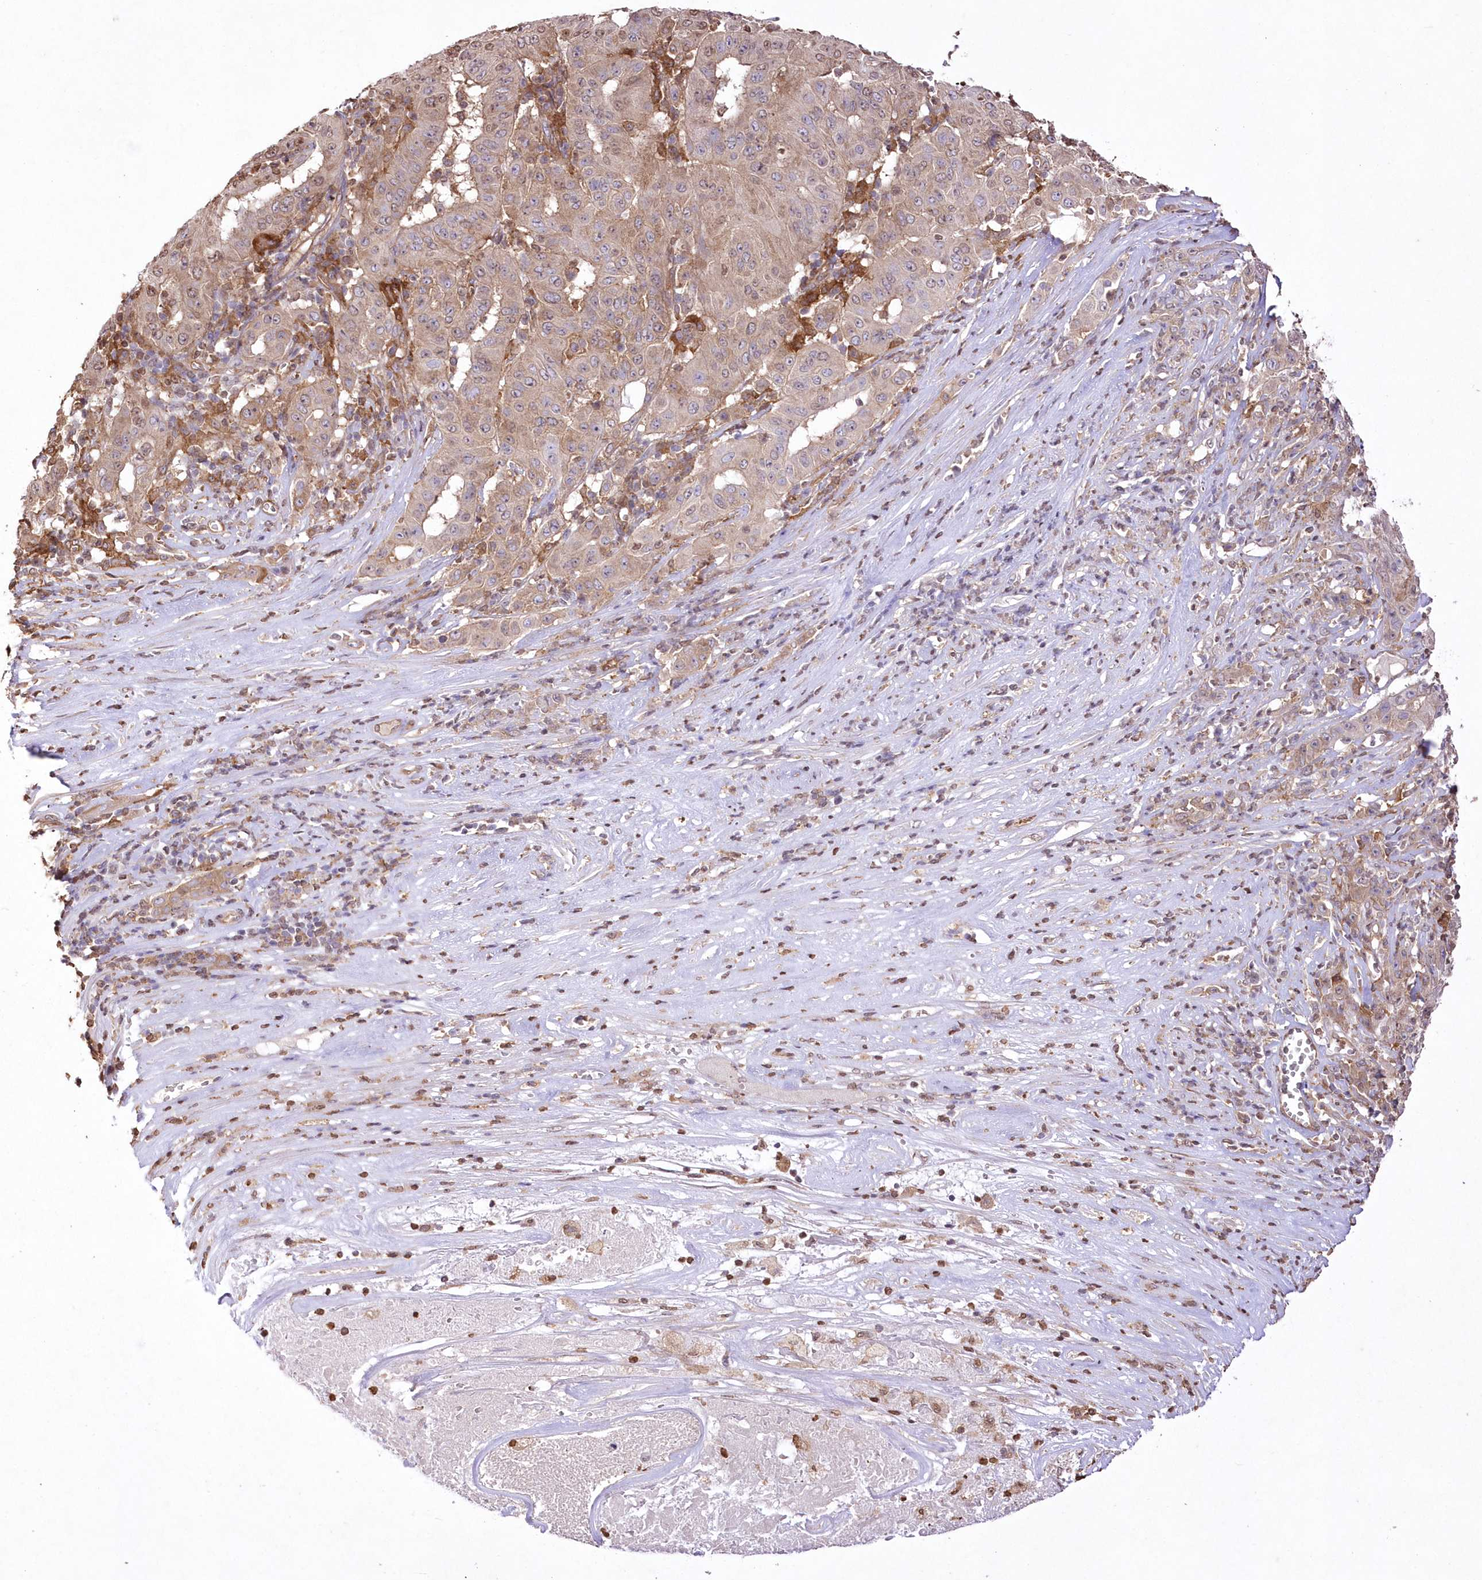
{"staining": {"intensity": "weak", "quantity": ">75%", "location": "cytoplasmic/membranous"}, "tissue": "pancreatic cancer", "cell_type": "Tumor cells", "image_type": "cancer", "snomed": [{"axis": "morphology", "description": "Adenocarcinoma, NOS"}, {"axis": "topography", "description": "Pancreas"}], "caption": "Immunohistochemistry (IHC) of human pancreatic adenocarcinoma displays low levels of weak cytoplasmic/membranous staining in about >75% of tumor cells. Ihc stains the protein in brown and the nuclei are stained blue.", "gene": "FCHO2", "patient": {"sex": "male", "age": 63}}